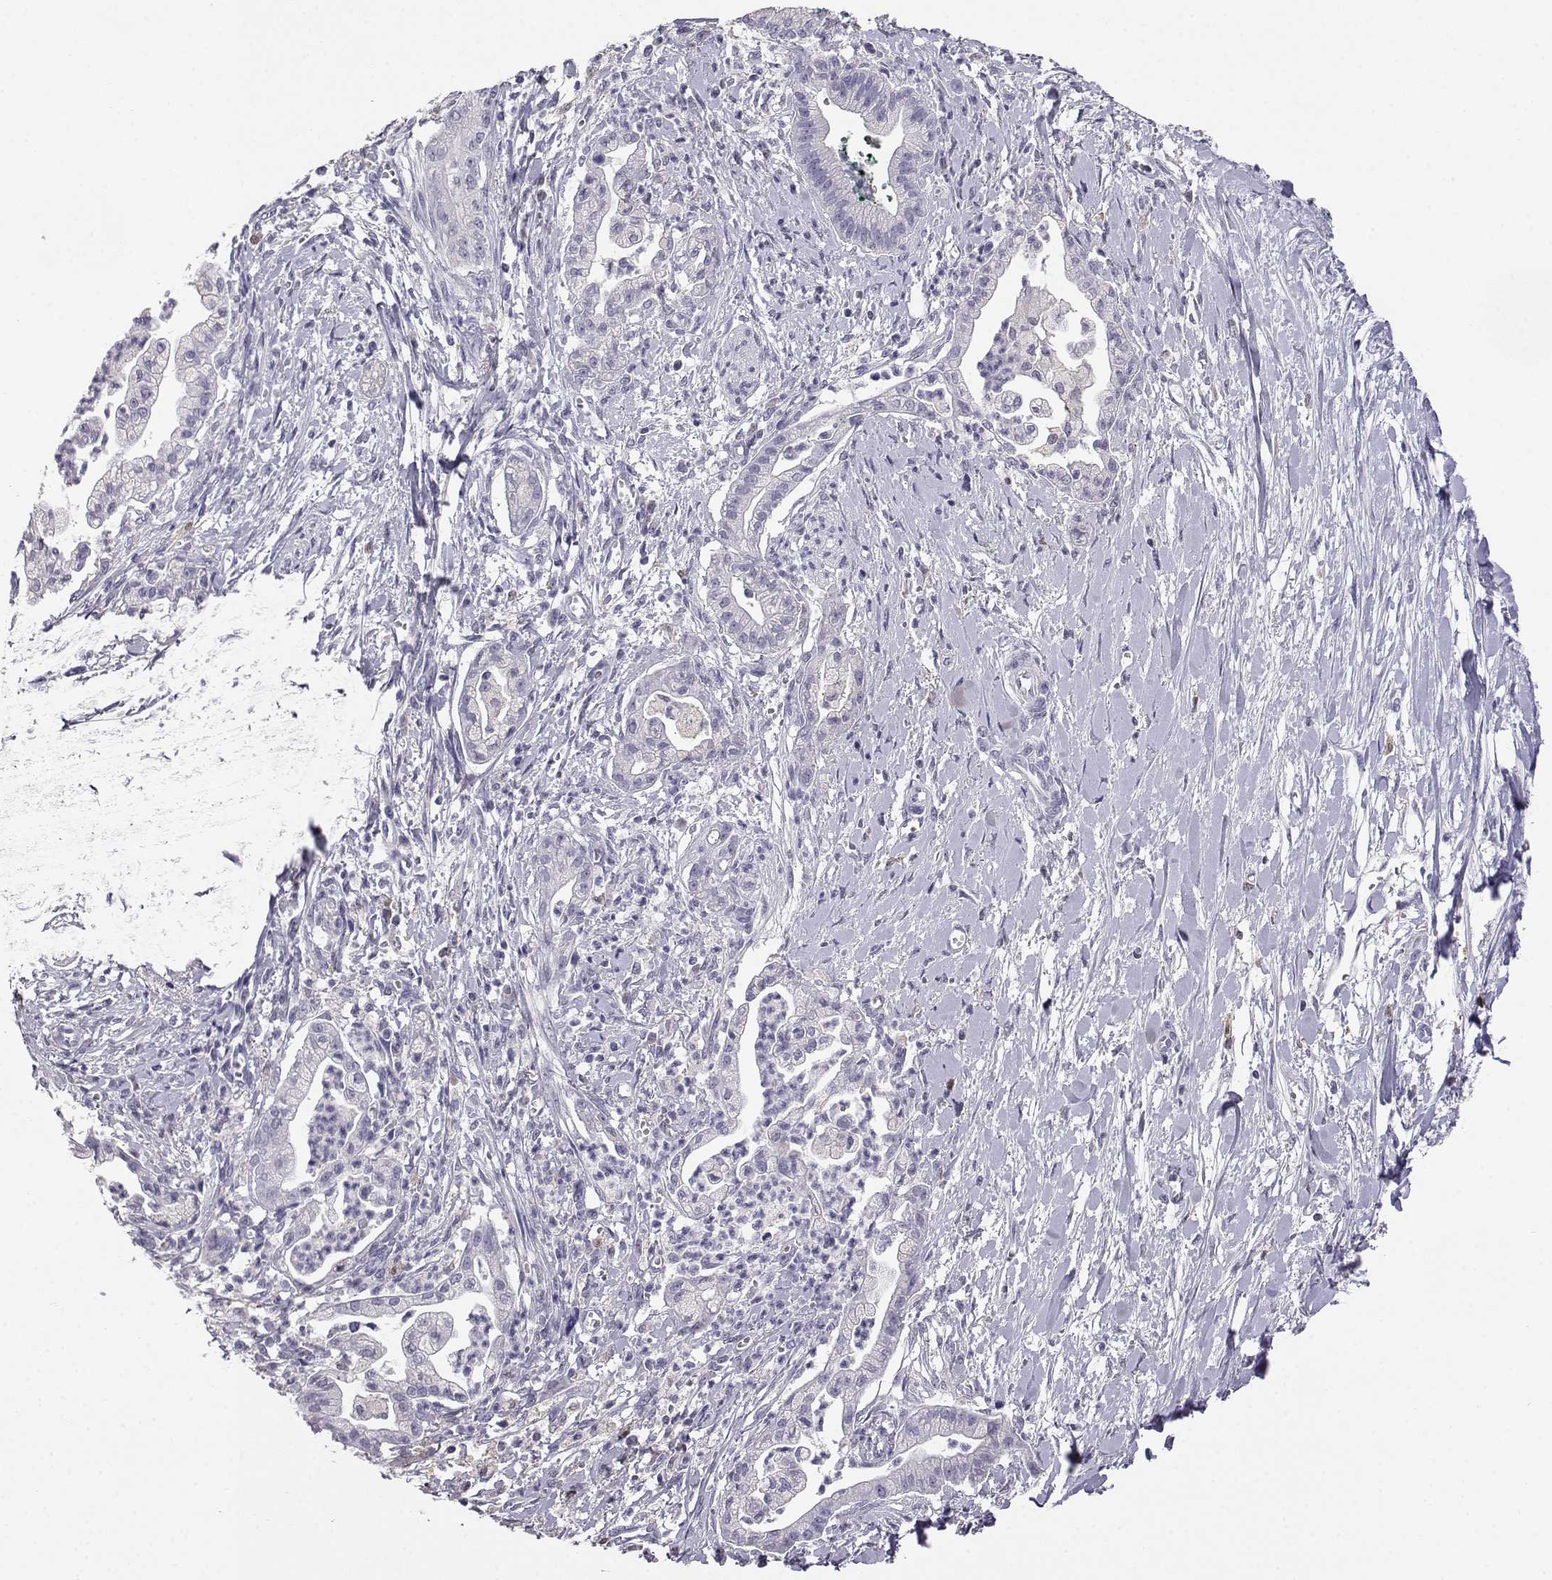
{"staining": {"intensity": "negative", "quantity": "none", "location": "none"}, "tissue": "pancreatic cancer", "cell_type": "Tumor cells", "image_type": "cancer", "snomed": [{"axis": "morphology", "description": "Normal tissue, NOS"}, {"axis": "morphology", "description": "Adenocarcinoma, NOS"}, {"axis": "topography", "description": "Lymph node"}, {"axis": "topography", "description": "Pancreas"}], "caption": "A high-resolution image shows immunohistochemistry staining of adenocarcinoma (pancreatic), which shows no significant staining in tumor cells. (Immunohistochemistry (ihc), brightfield microscopy, high magnification).", "gene": "AKR1B1", "patient": {"sex": "female", "age": 58}}